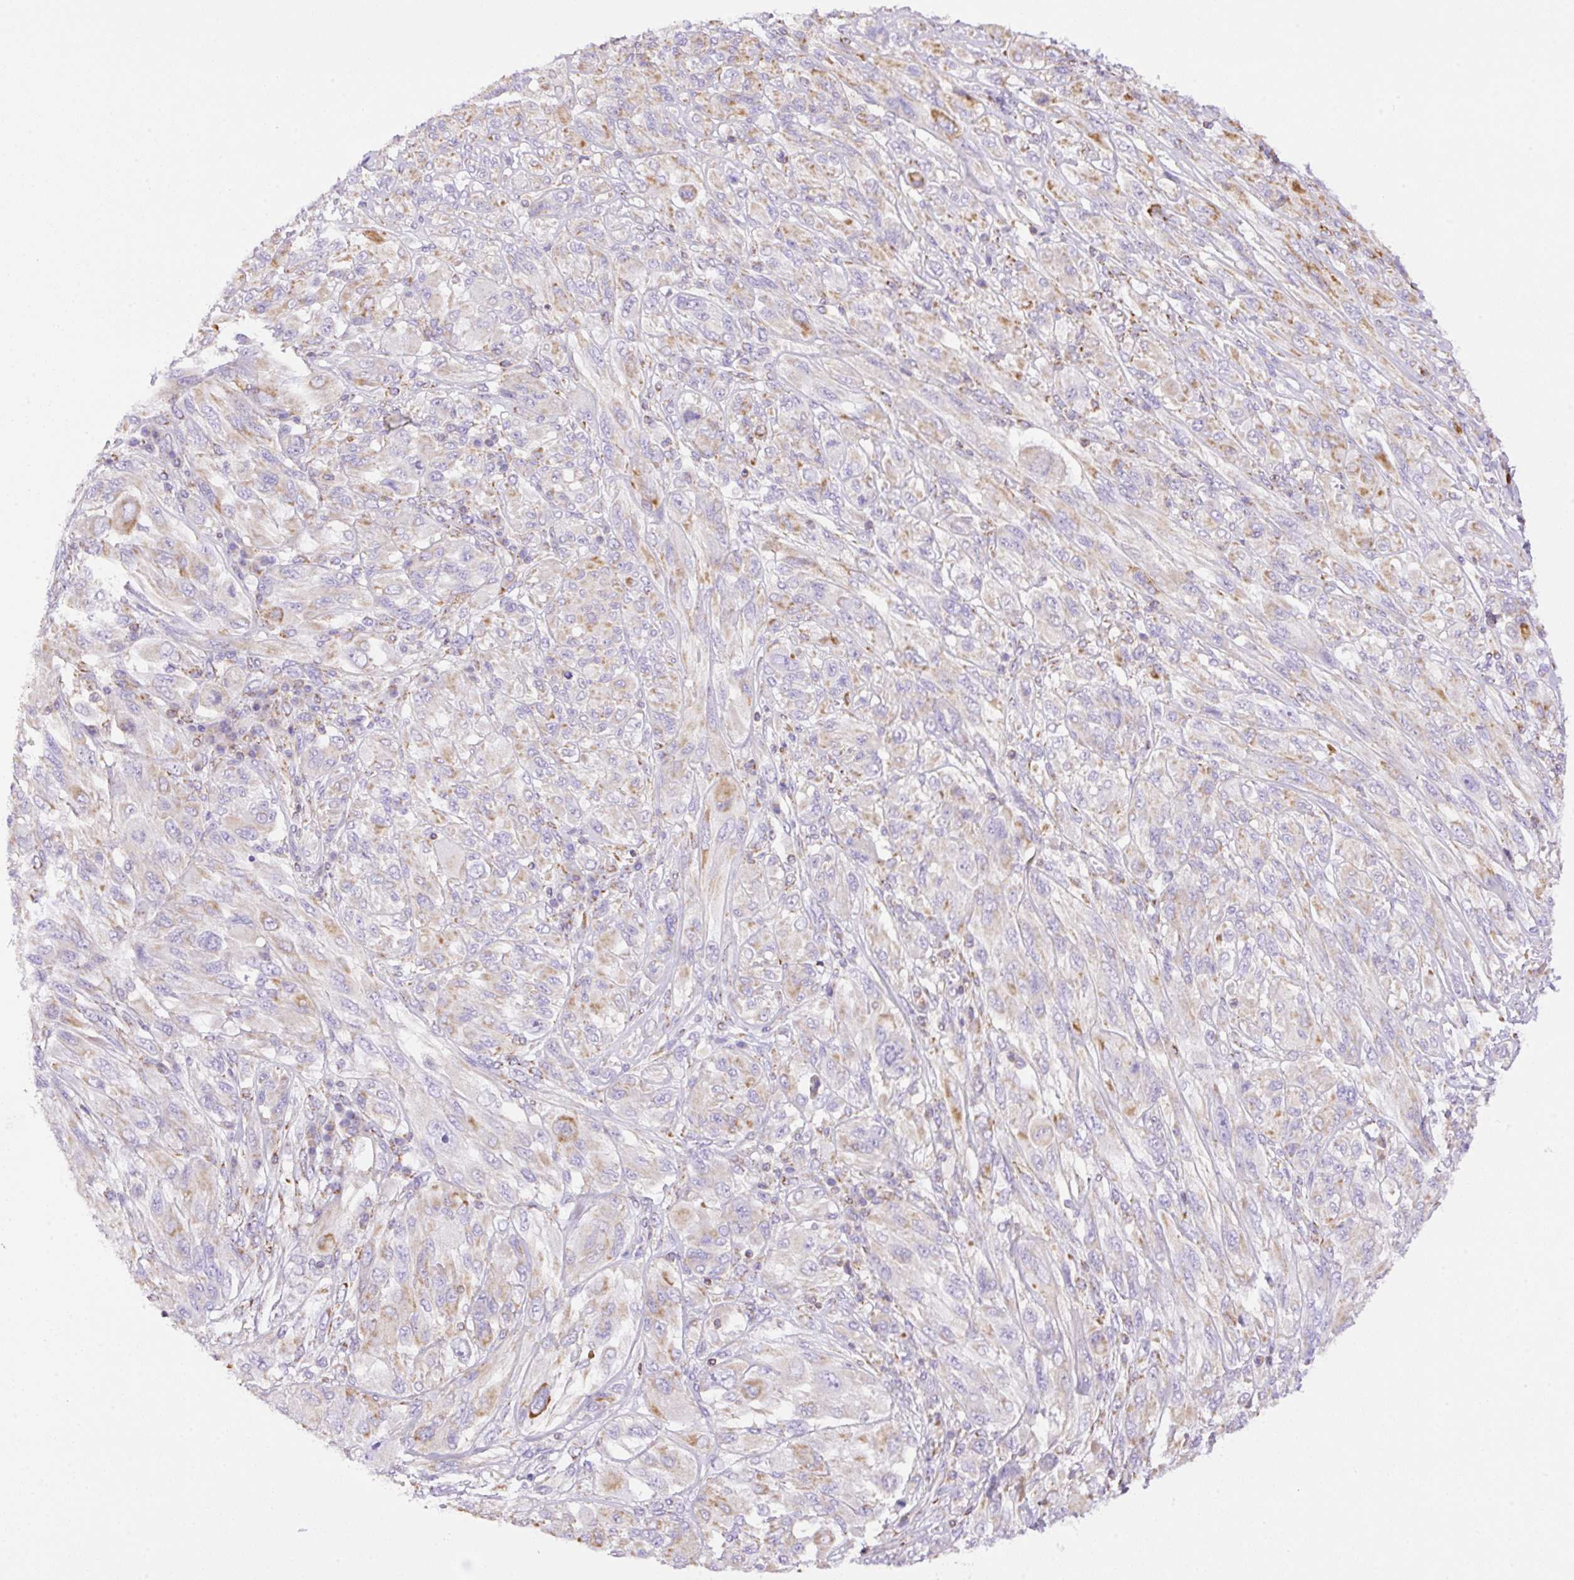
{"staining": {"intensity": "weak", "quantity": "25%-75%", "location": "cytoplasmic/membranous"}, "tissue": "melanoma", "cell_type": "Tumor cells", "image_type": "cancer", "snomed": [{"axis": "morphology", "description": "Malignant melanoma, NOS"}, {"axis": "topography", "description": "Skin"}], "caption": "Protein expression by immunohistochemistry (IHC) exhibits weak cytoplasmic/membranous positivity in approximately 25%-75% of tumor cells in malignant melanoma.", "gene": "NF1", "patient": {"sex": "female", "age": 91}}